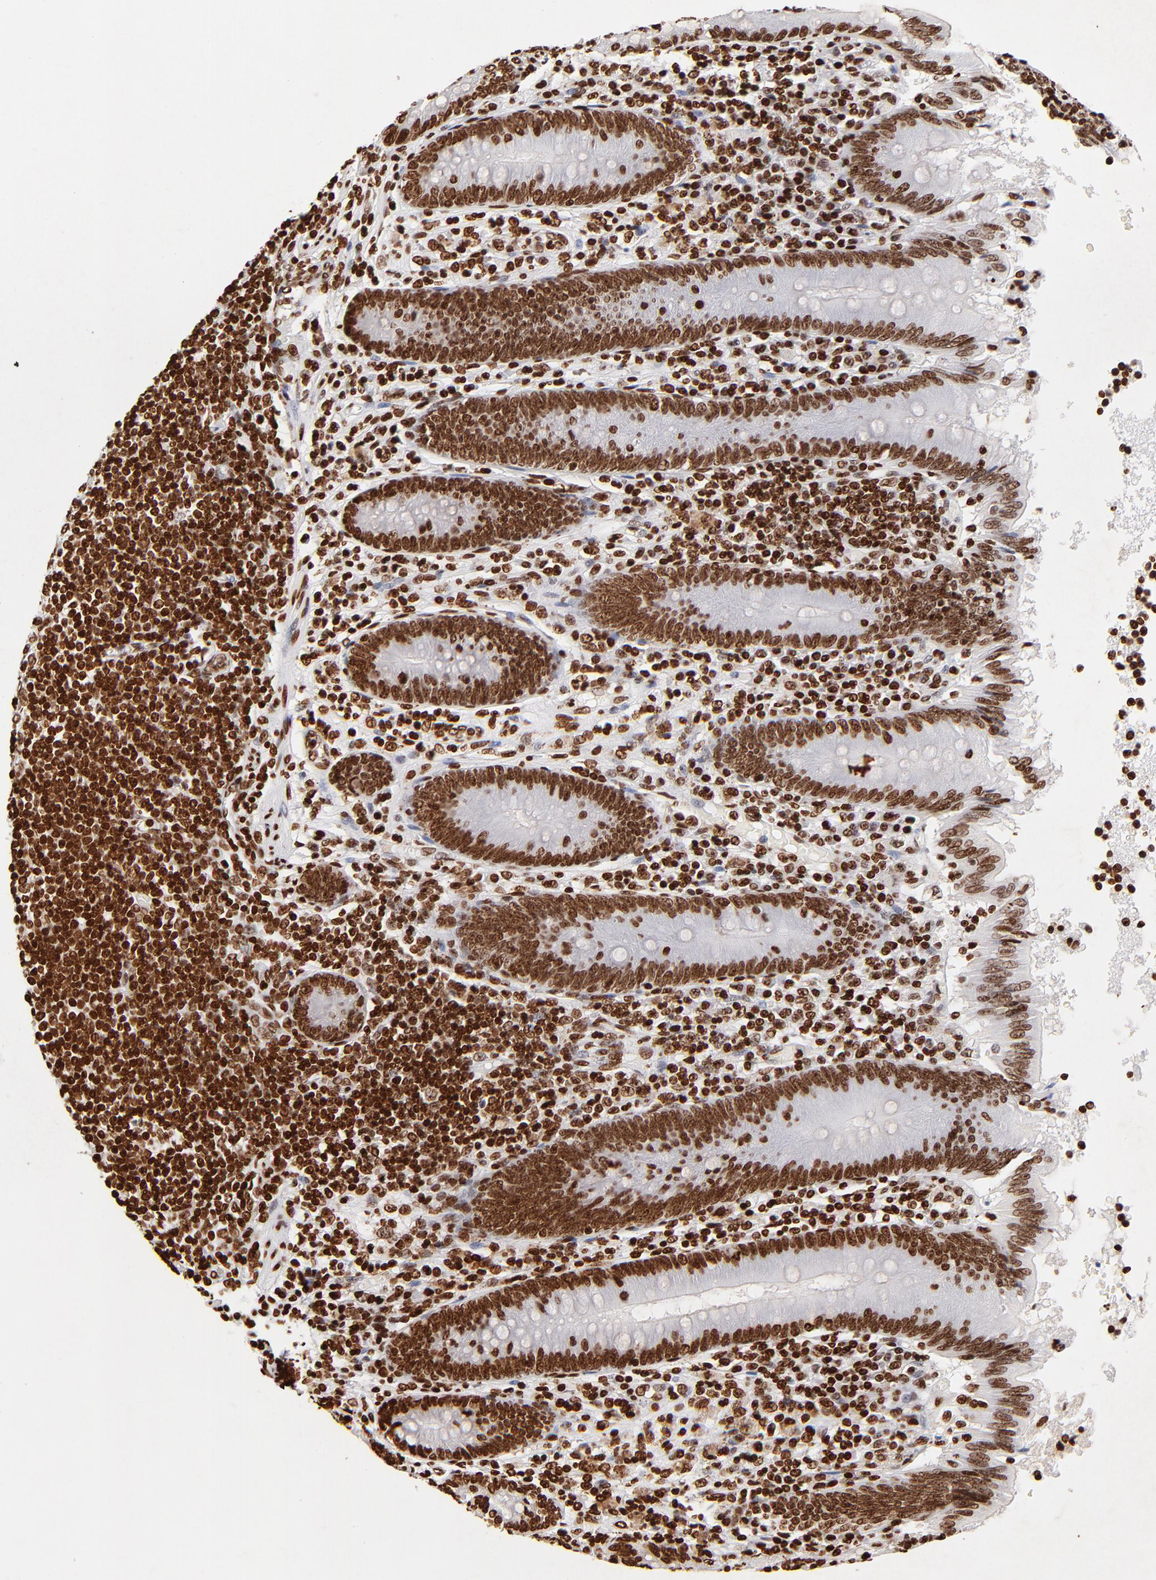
{"staining": {"intensity": "strong", "quantity": ">75%", "location": "nuclear"}, "tissue": "appendix", "cell_type": "Glandular cells", "image_type": "normal", "snomed": [{"axis": "morphology", "description": "Normal tissue, NOS"}, {"axis": "morphology", "description": "Inflammation, NOS"}, {"axis": "topography", "description": "Appendix"}], "caption": "Appendix stained with DAB IHC shows high levels of strong nuclear positivity in about >75% of glandular cells.", "gene": "FBH1", "patient": {"sex": "male", "age": 46}}